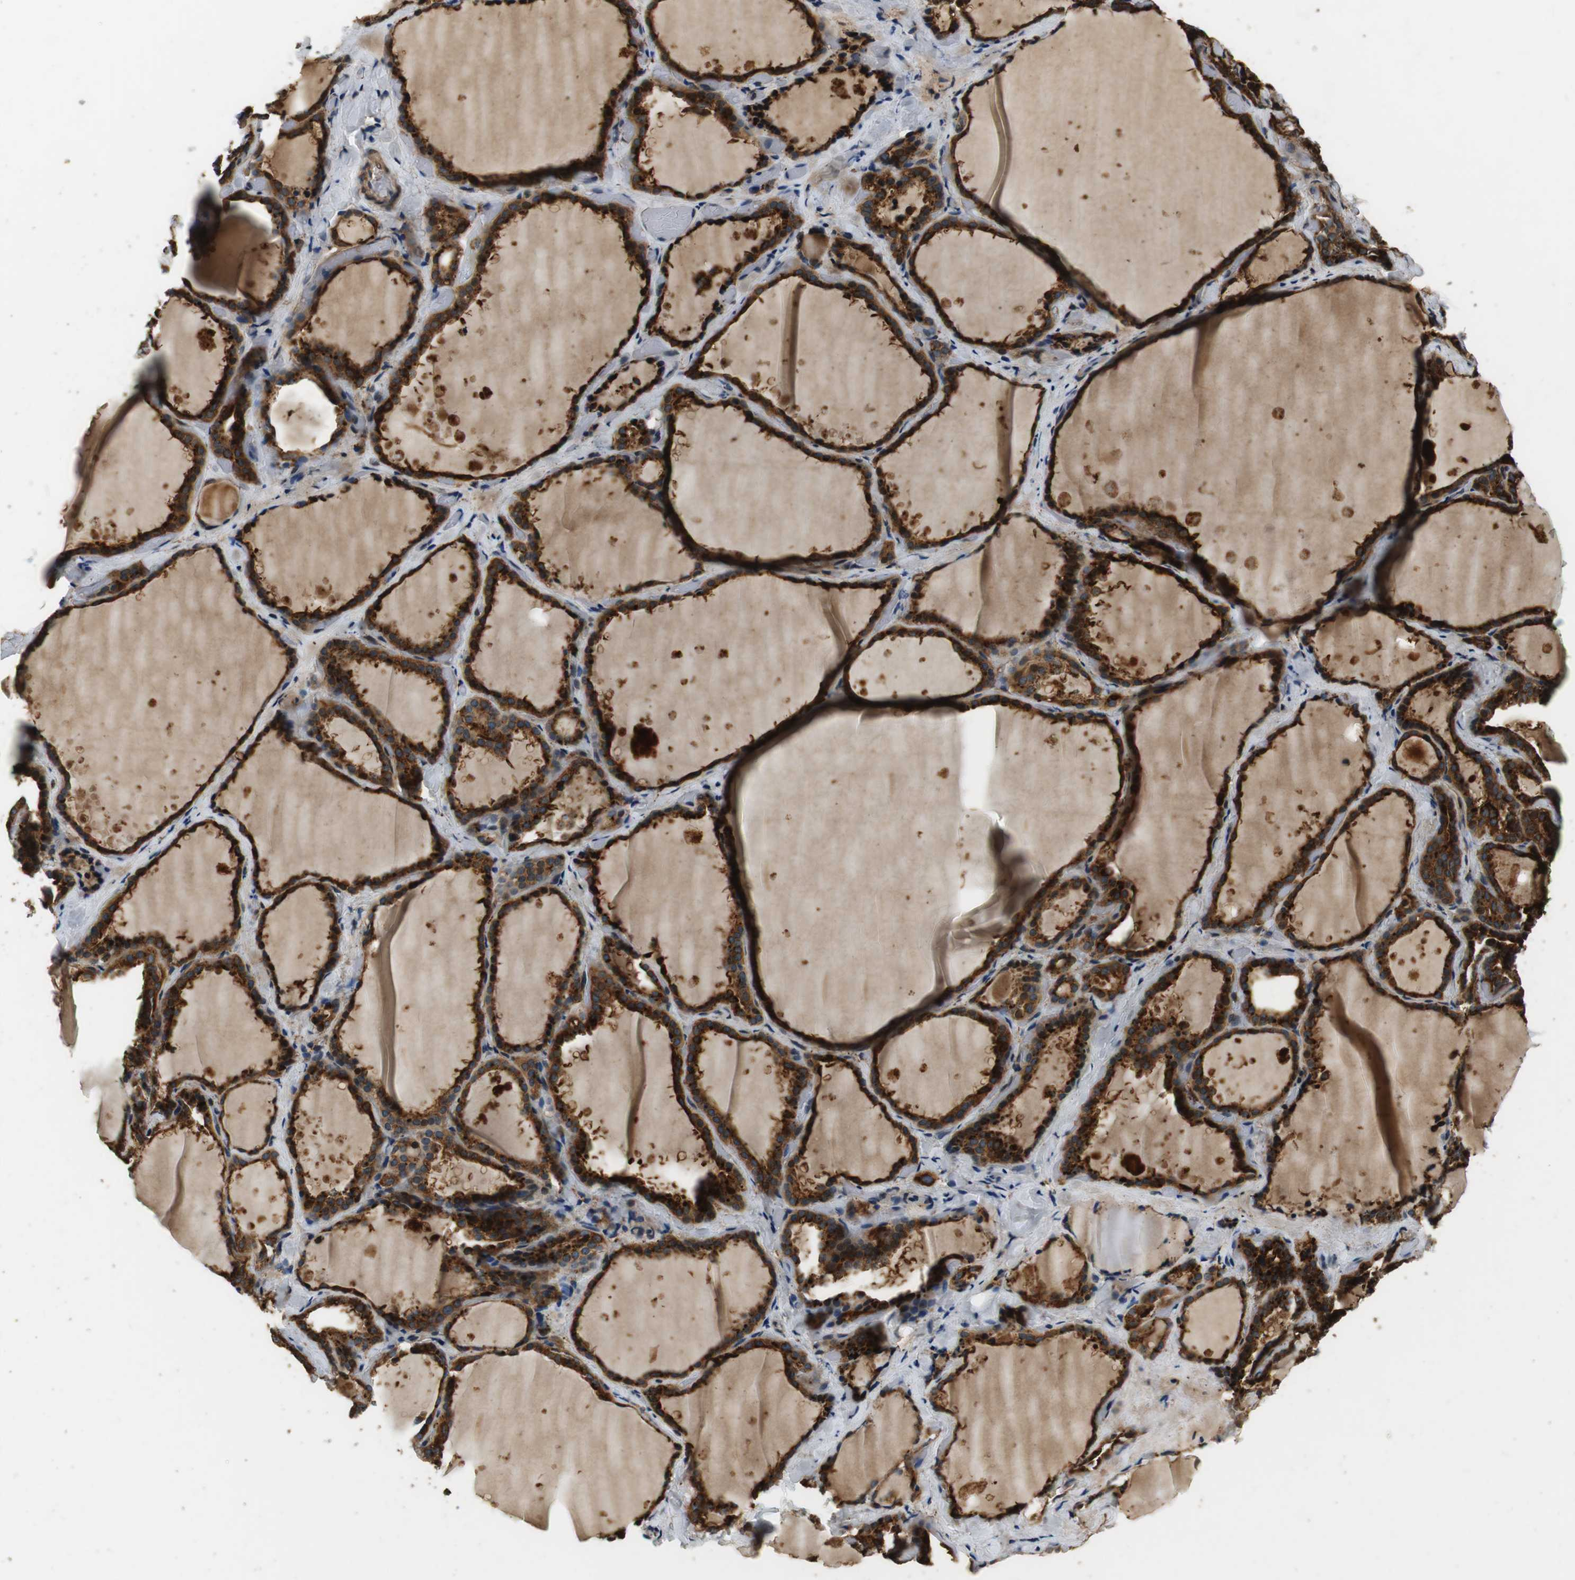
{"staining": {"intensity": "strong", "quantity": ">75%", "location": "cytoplasmic/membranous"}, "tissue": "thyroid gland", "cell_type": "Glandular cells", "image_type": "normal", "snomed": [{"axis": "morphology", "description": "Normal tissue, NOS"}, {"axis": "topography", "description": "Thyroid gland"}], "caption": "Thyroid gland stained for a protein reveals strong cytoplasmic/membranous positivity in glandular cells. Immunohistochemistry (ihc) stains the protein in brown and the nuclei are stained blue.", "gene": "TXNRD1", "patient": {"sex": "female", "age": 44}}